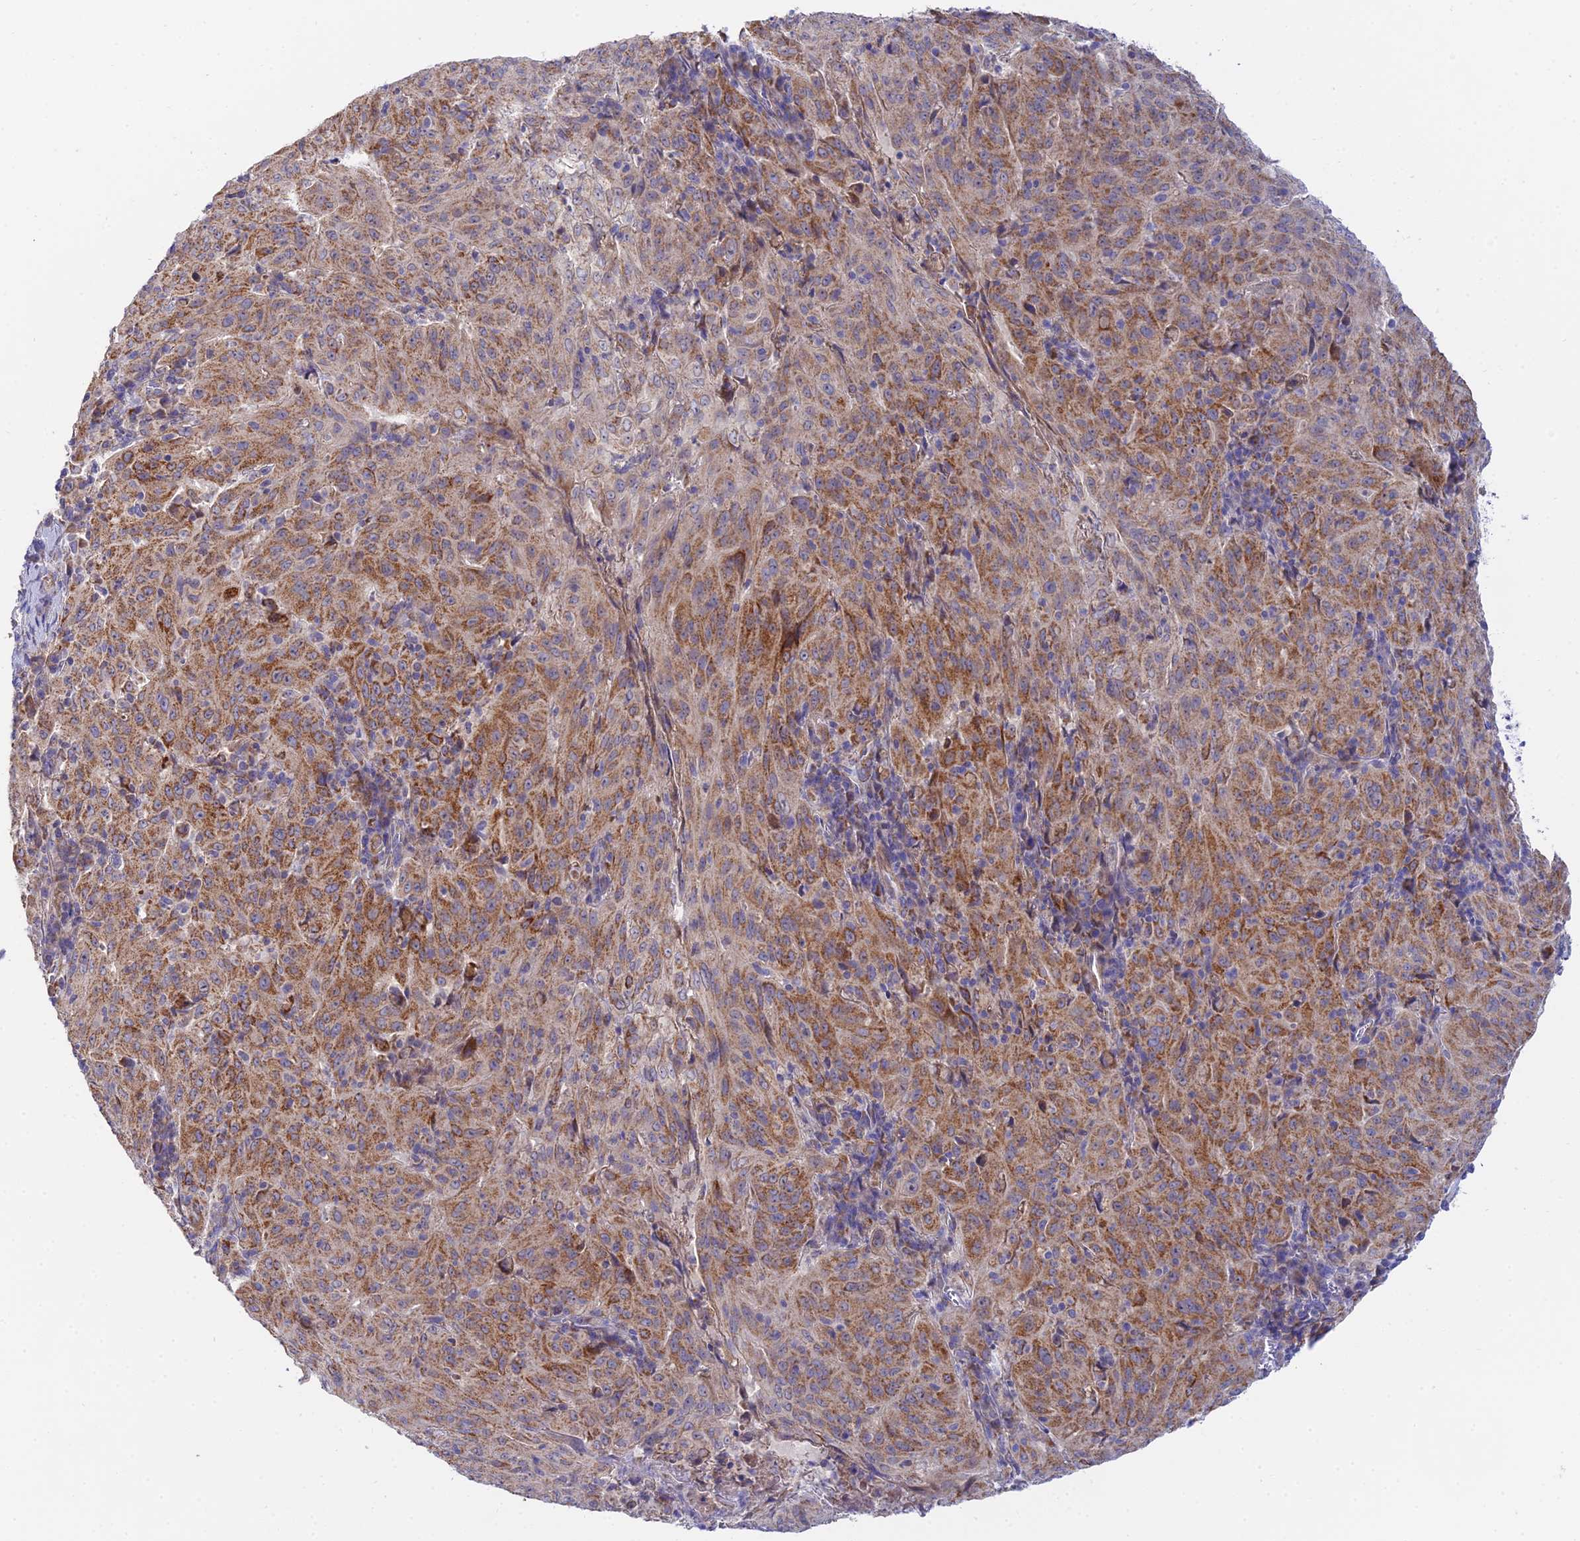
{"staining": {"intensity": "moderate", "quantity": ">75%", "location": "cytoplasmic/membranous"}, "tissue": "pancreatic cancer", "cell_type": "Tumor cells", "image_type": "cancer", "snomed": [{"axis": "morphology", "description": "Adenocarcinoma, NOS"}, {"axis": "topography", "description": "Pancreas"}], "caption": "The micrograph demonstrates staining of pancreatic cancer (adenocarcinoma), revealing moderate cytoplasmic/membranous protein expression (brown color) within tumor cells.", "gene": "ACOT2", "patient": {"sex": "male", "age": 63}}